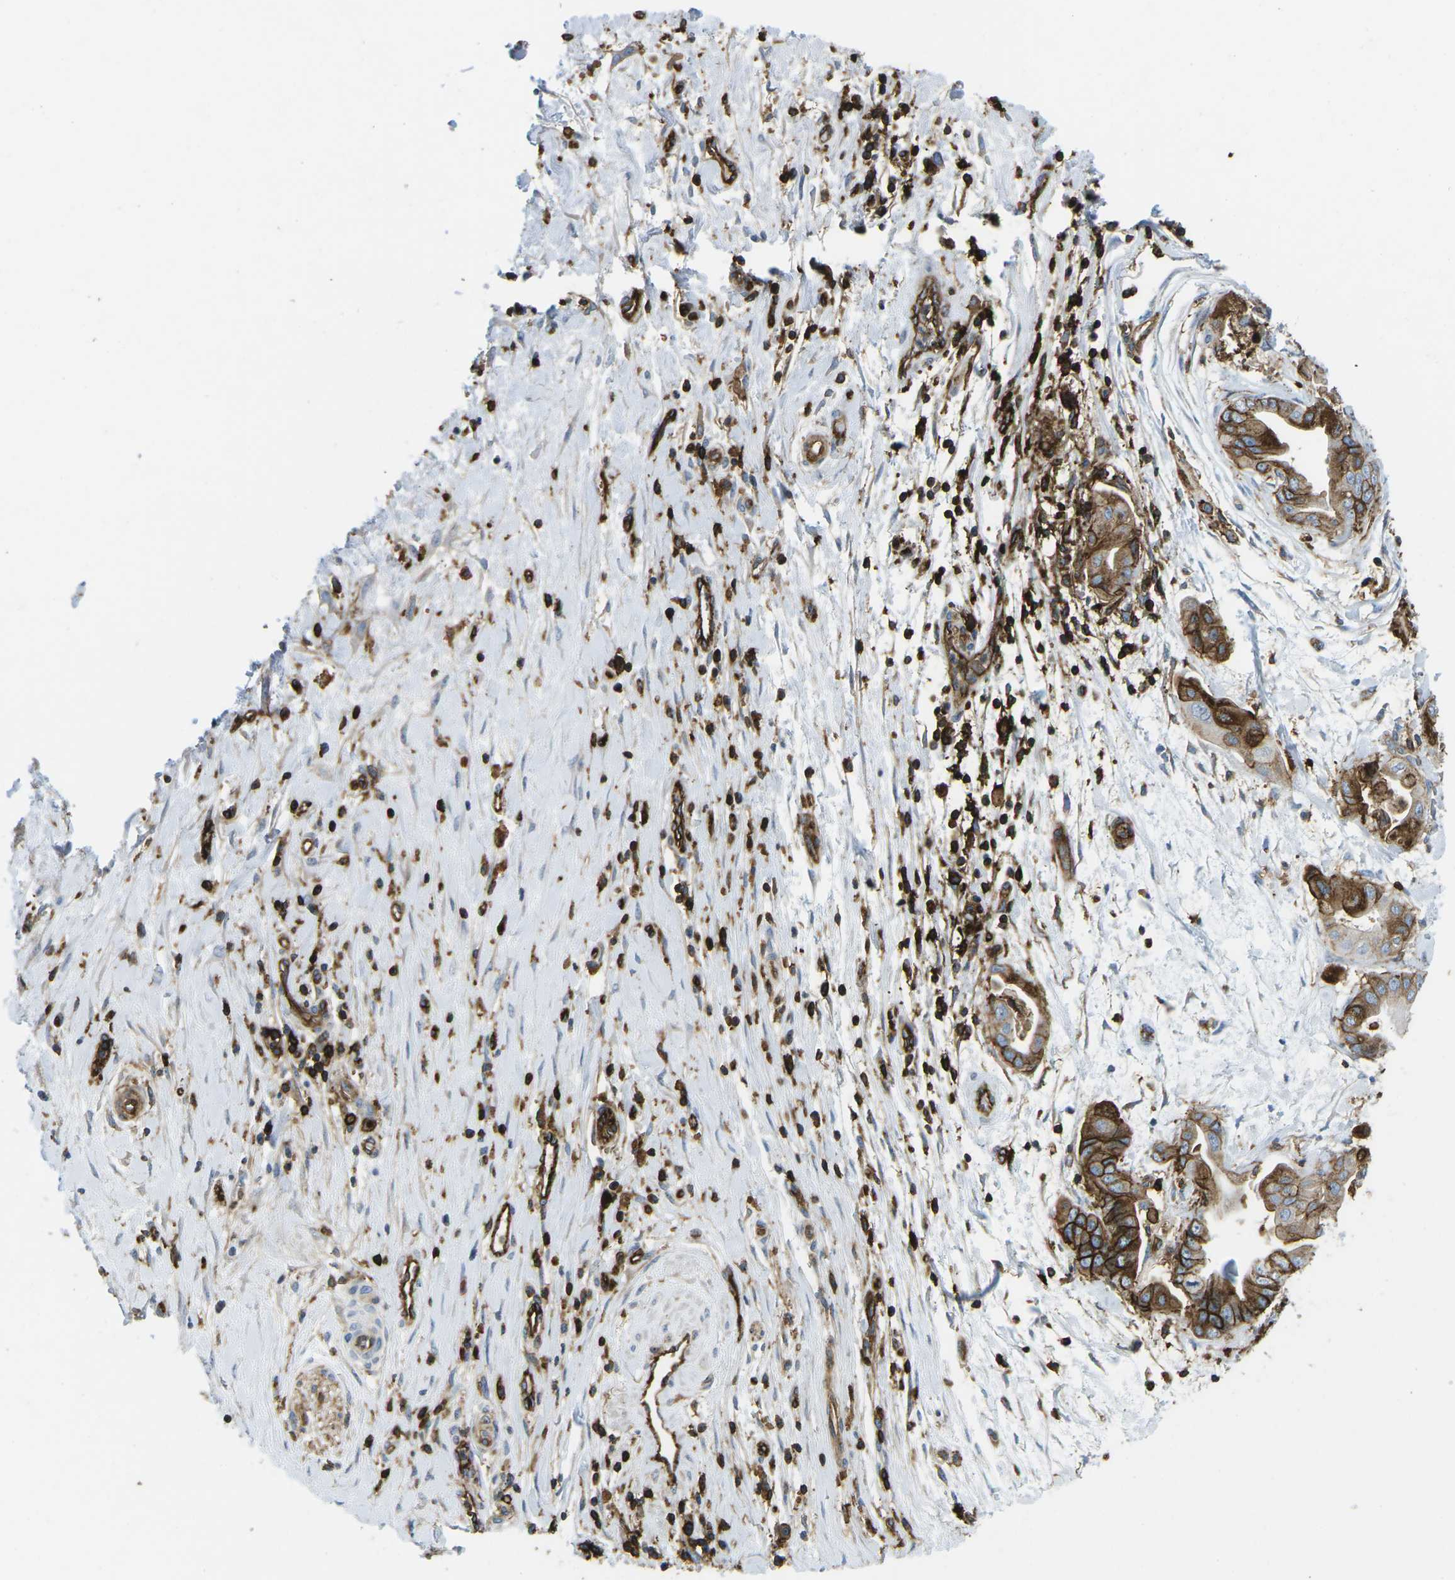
{"staining": {"intensity": "strong", "quantity": ">75%", "location": "cytoplasmic/membranous"}, "tissue": "pancreatic cancer", "cell_type": "Tumor cells", "image_type": "cancer", "snomed": [{"axis": "morphology", "description": "Adenocarcinoma, NOS"}, {"axis": "topography", "description": "Pancreas"}], "caption": "Protein expression analysis of pancreatic adenocarcinoma exhibits strong cytoplasmic/membranous staining in approximately >75% of tumor cells.", "gene": "HLA-B", "patient": {"sex": "female", "age": 75}}